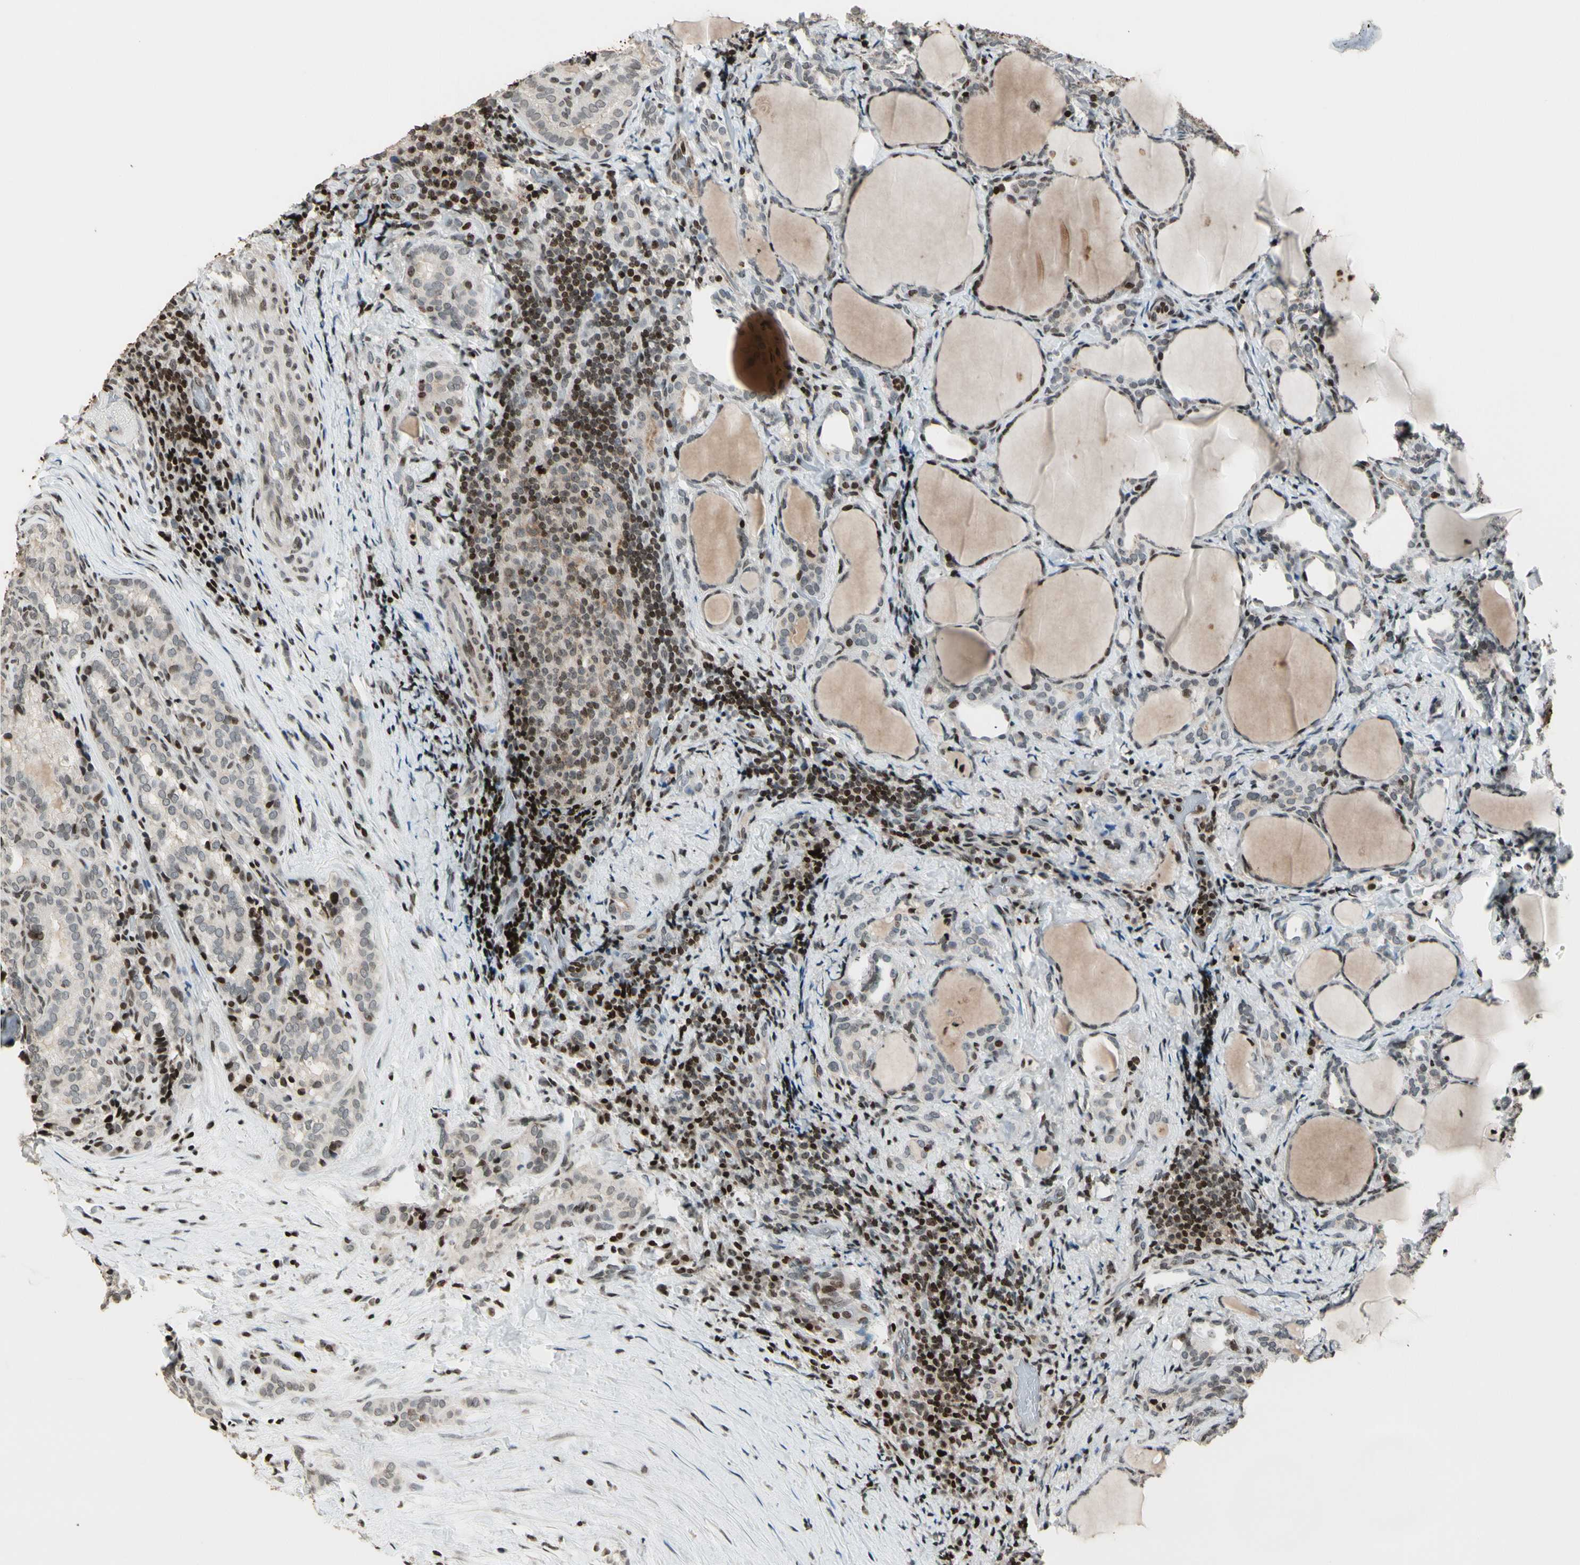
{"staining": {"intensity": "weak", "quantity": "<25%", "location": "cytoplasmic/membranous,nuclear"}, "tissue": "thyroid cancer", "cell_type": "Tumor cells", "image_type": "cancer", "snomed": [{"axis": "morphology", "description": "Normal tissue, NOS"}, {"axis": "morphology", "description": "Papillary adenocarcinoma, NOS"}, {"axis": "topography", "description": "Thyroid gland"}], "caption": "Tumor cells show no significant staining in thyroid cancer.", "gene": "TSHZ3", "patient": {"sex": "female", "age": 30}}